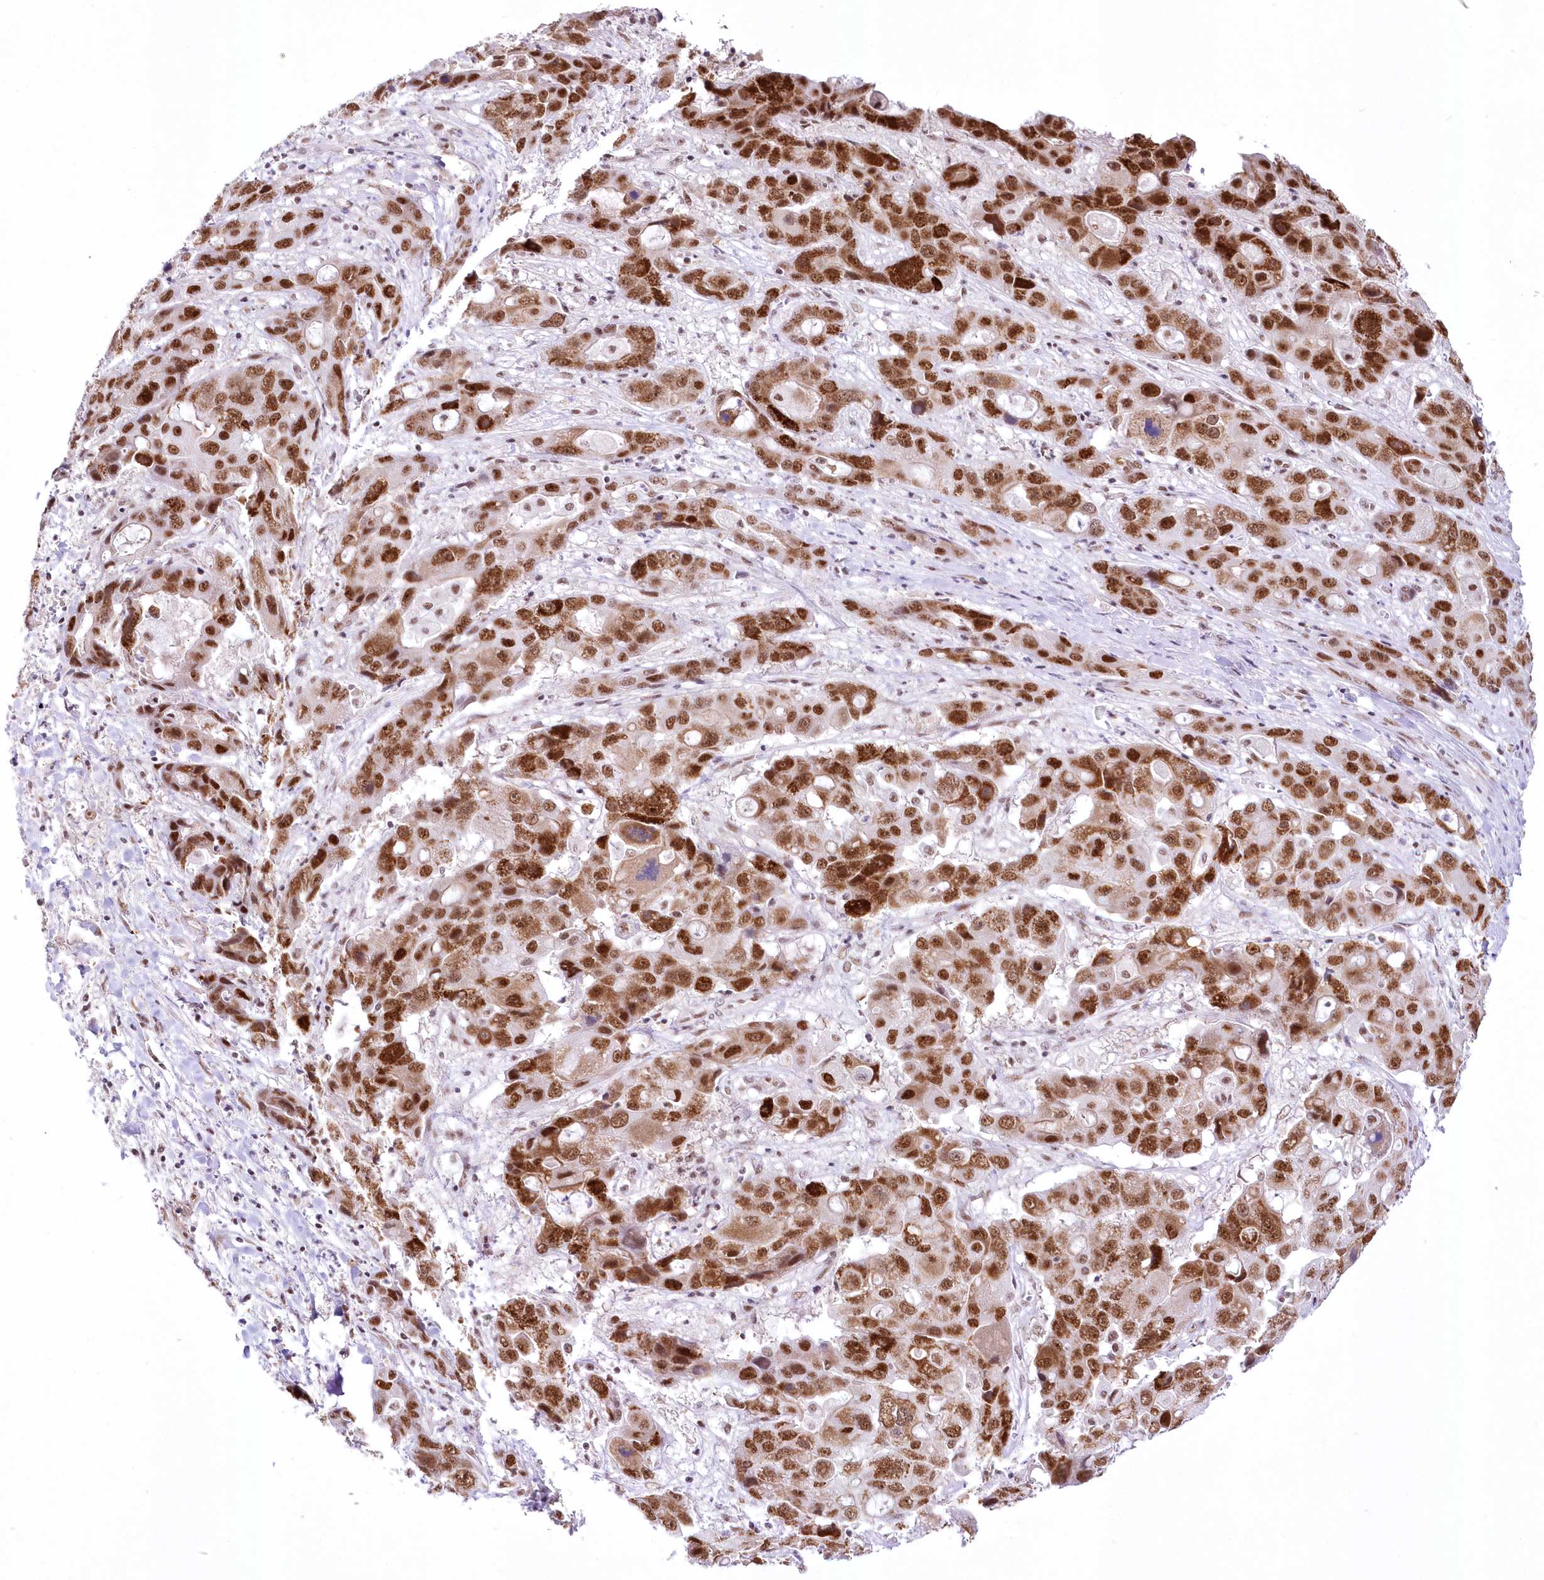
{"staining": {"intensity": "strong", "quantity": ">75%", "location": "nuclear"}, "tissue": "liver cancer", "cell_type": "Tumor cells", "image_type": "cancer", "snomed": [{"axis": "morphology", "description": "Cholangiocarcinoma"}, {"axis": "topography", "description": "Liver"}], "caption": "Protein staining by immunohistochemistry exhibits strong nuclear staining in approximately >75% of tumor cells in liver cancer (cholangiocarcinoma).", "gene": "NSUN2", "patient": {"sex": "male", "age": 67}}